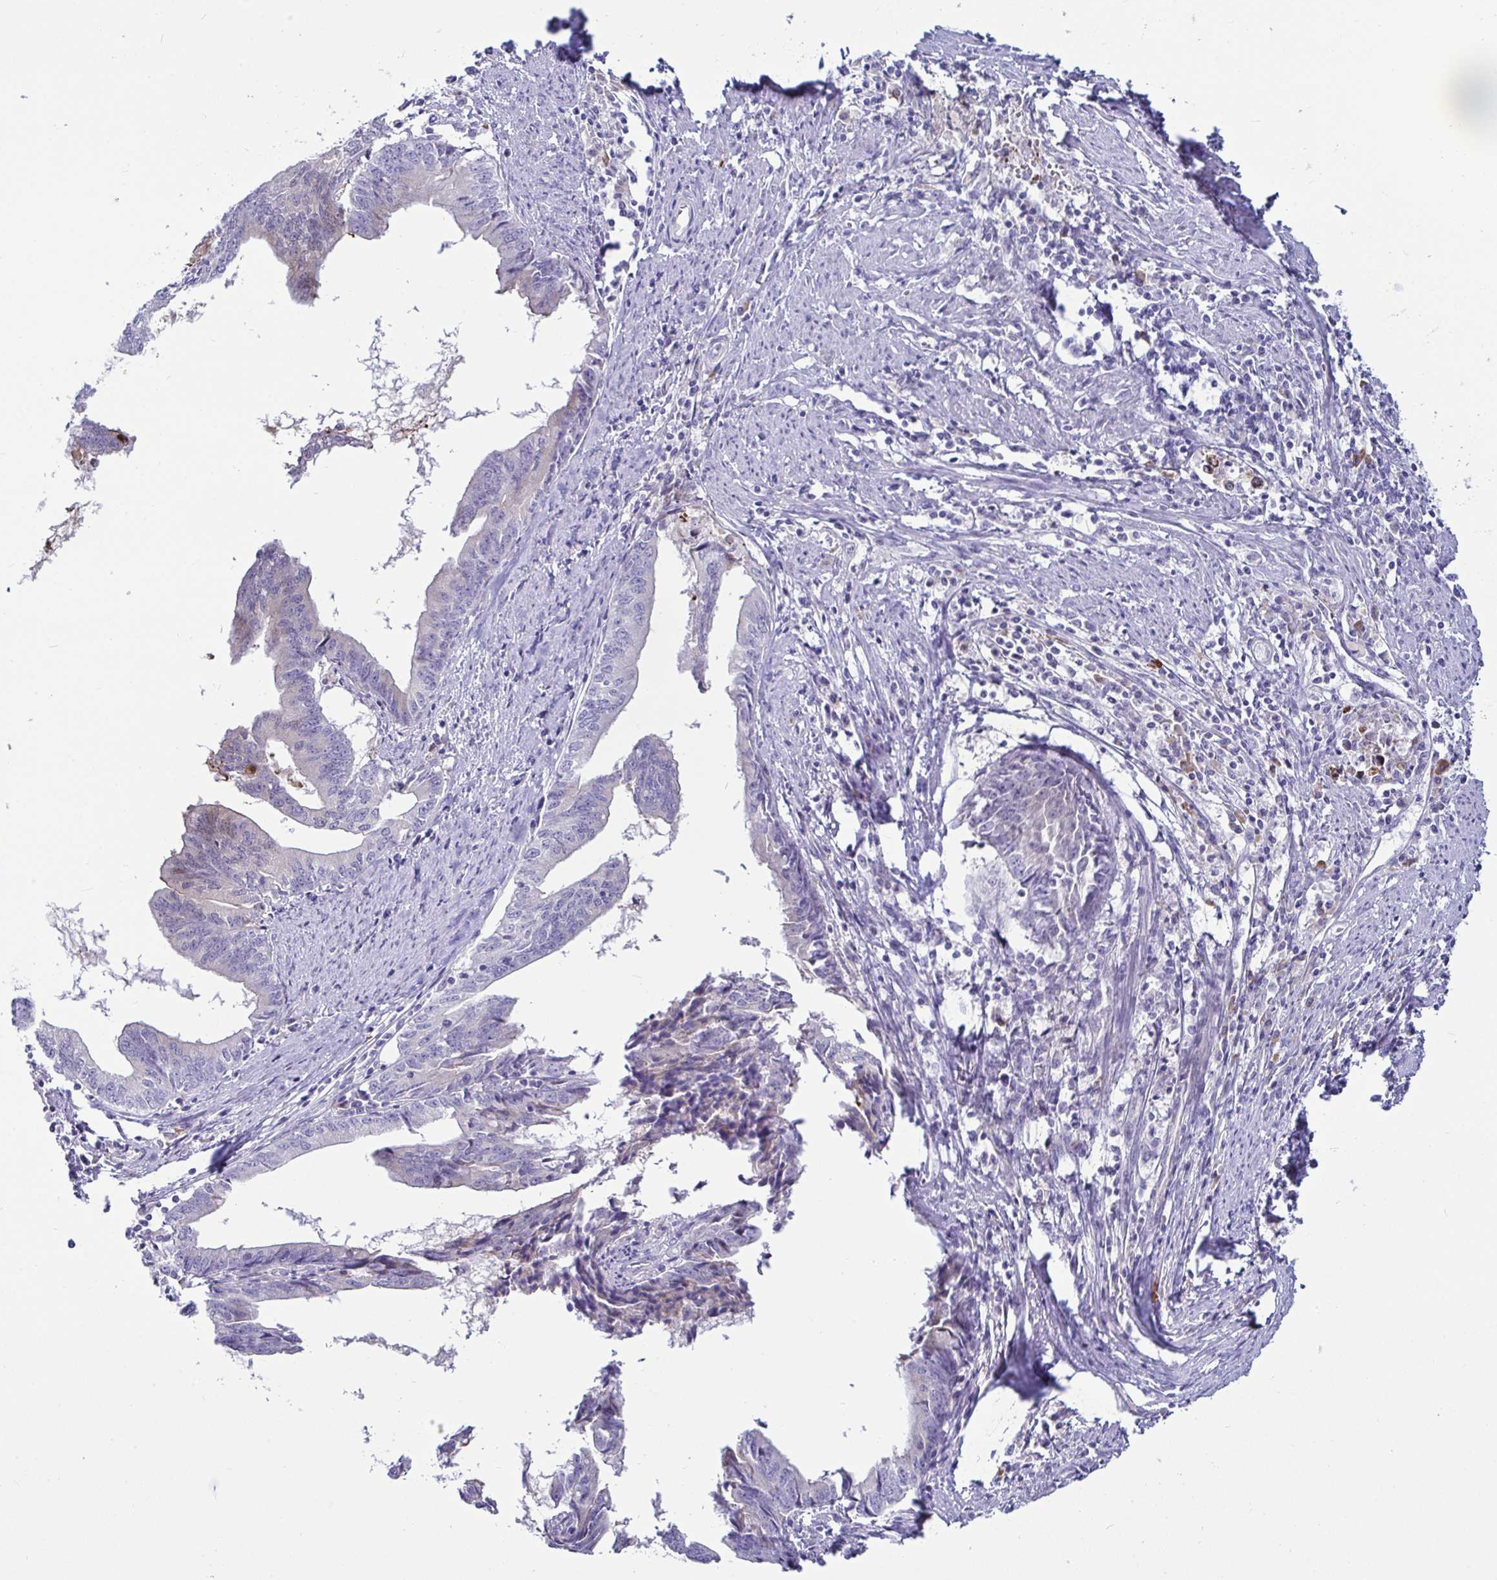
{"staining": {"intensity": "weak", "quantity": "<25%", "location": "cytoplasmic/membranous,nuclear"}, "tissue": "endometrial cancer", "cell_type": "Tumor cells", "image_type": "cancer", "snomed": [{"axis": "morphology", "description": "Adenocarcinoma, NOS"}, {"axis": "topography", "description": "Endometrium"}], "caption": "Immunohistochemistry image of neoplastic tissue: human endometrial adenocarcinoma stained with DAB demonstrates no significant protein staining in tumor cells. (DAB IHC, high magnification).", "gene": "TFPI2", "patient": {"sex": "female", "age": 65}}